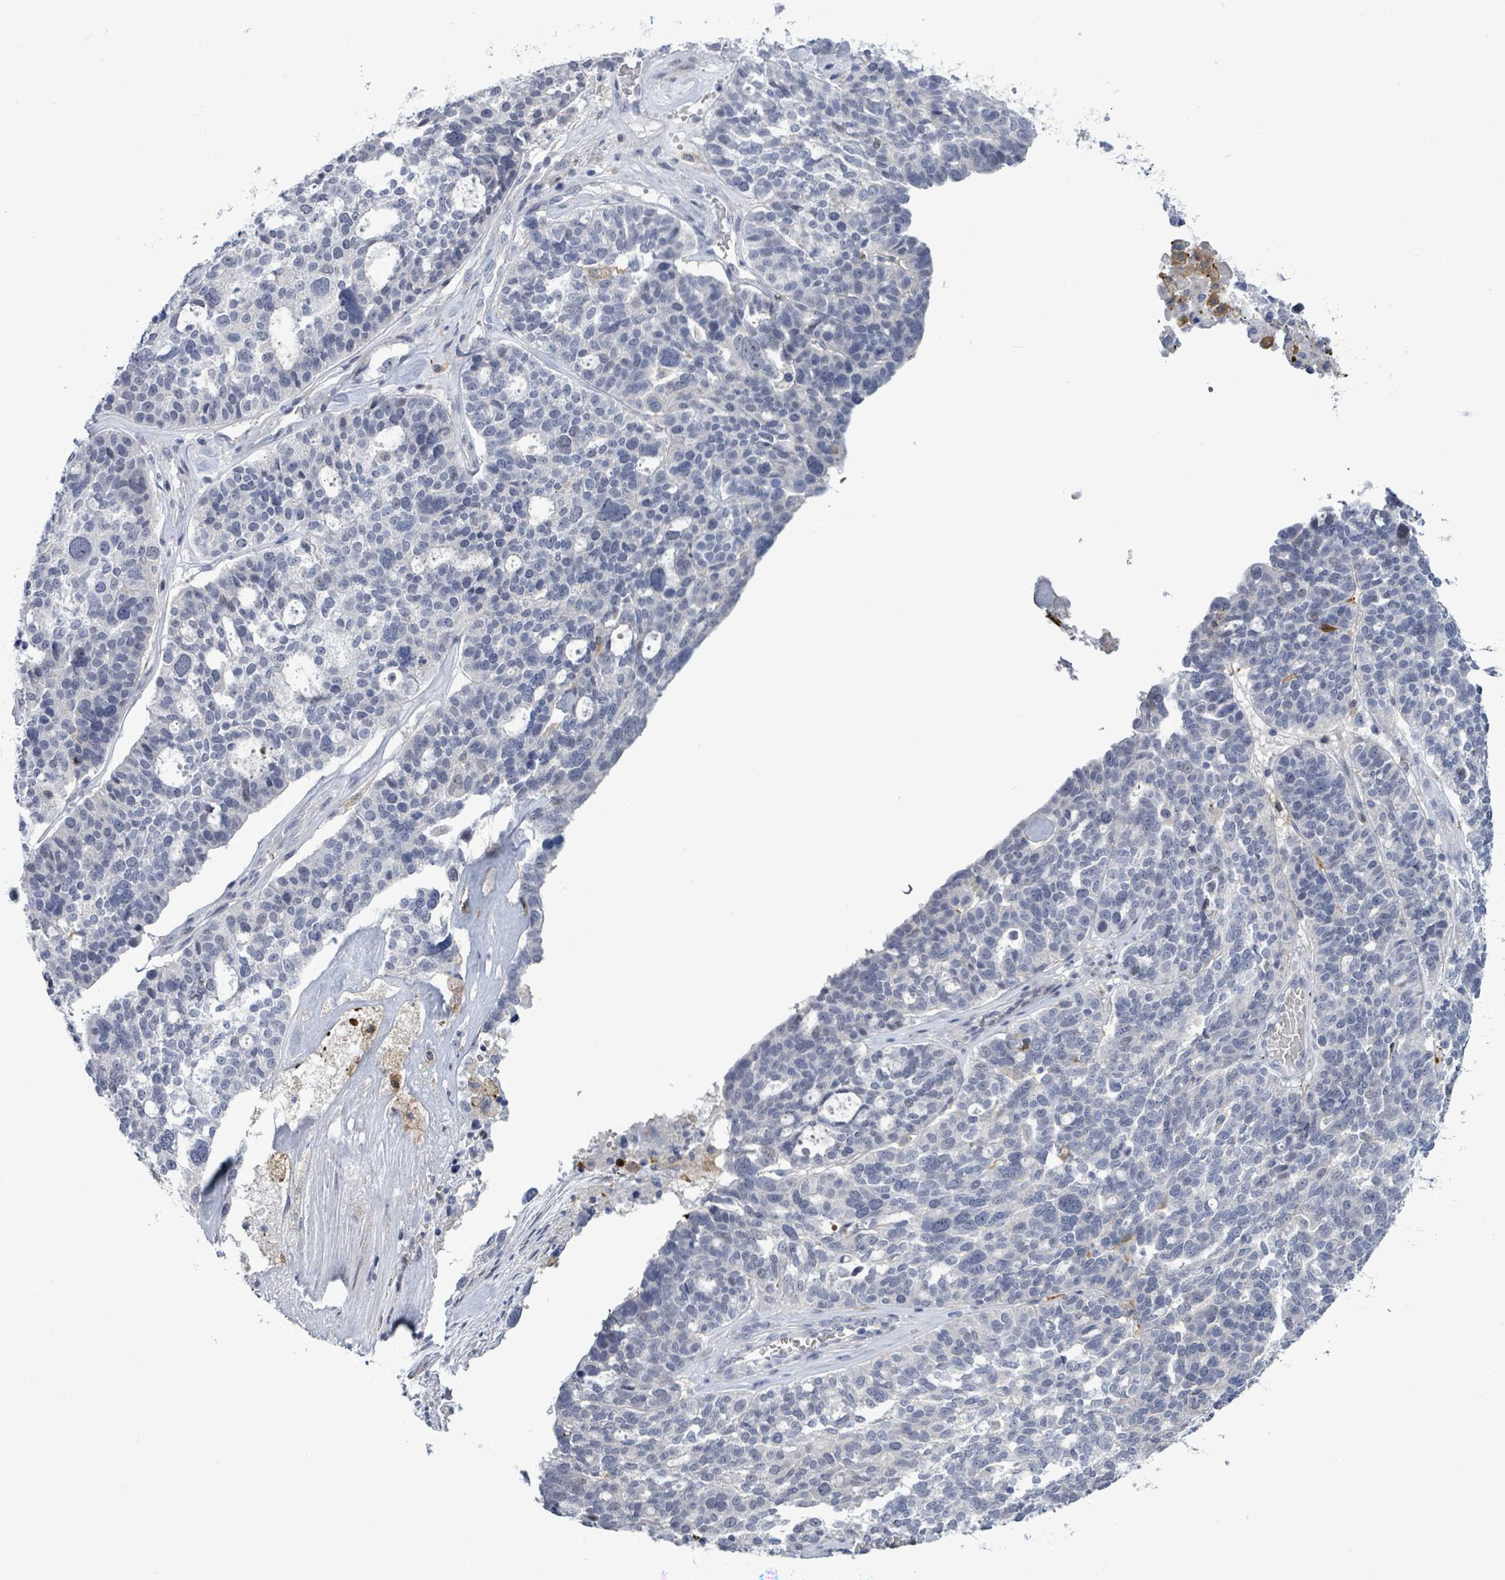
{"staining": {"intensity": "negative", "quantity": "none", "location": "none"}, "tissue": "ovarian cancer", "cell_type": "Tumor cells", "image_type": "cancer", "snomed": [{"axis": "morphology", "description": "Cystadenocarcinoma, serous, NOS"}, {"axis": "topography", "description": "Ovary"}], "caption": "Tumor cells are negative for protein expression in human ovarian serous cystadenocarcinoma.", "gene": "CT45A5", "patient": {"sex": "female", "age": 59}}